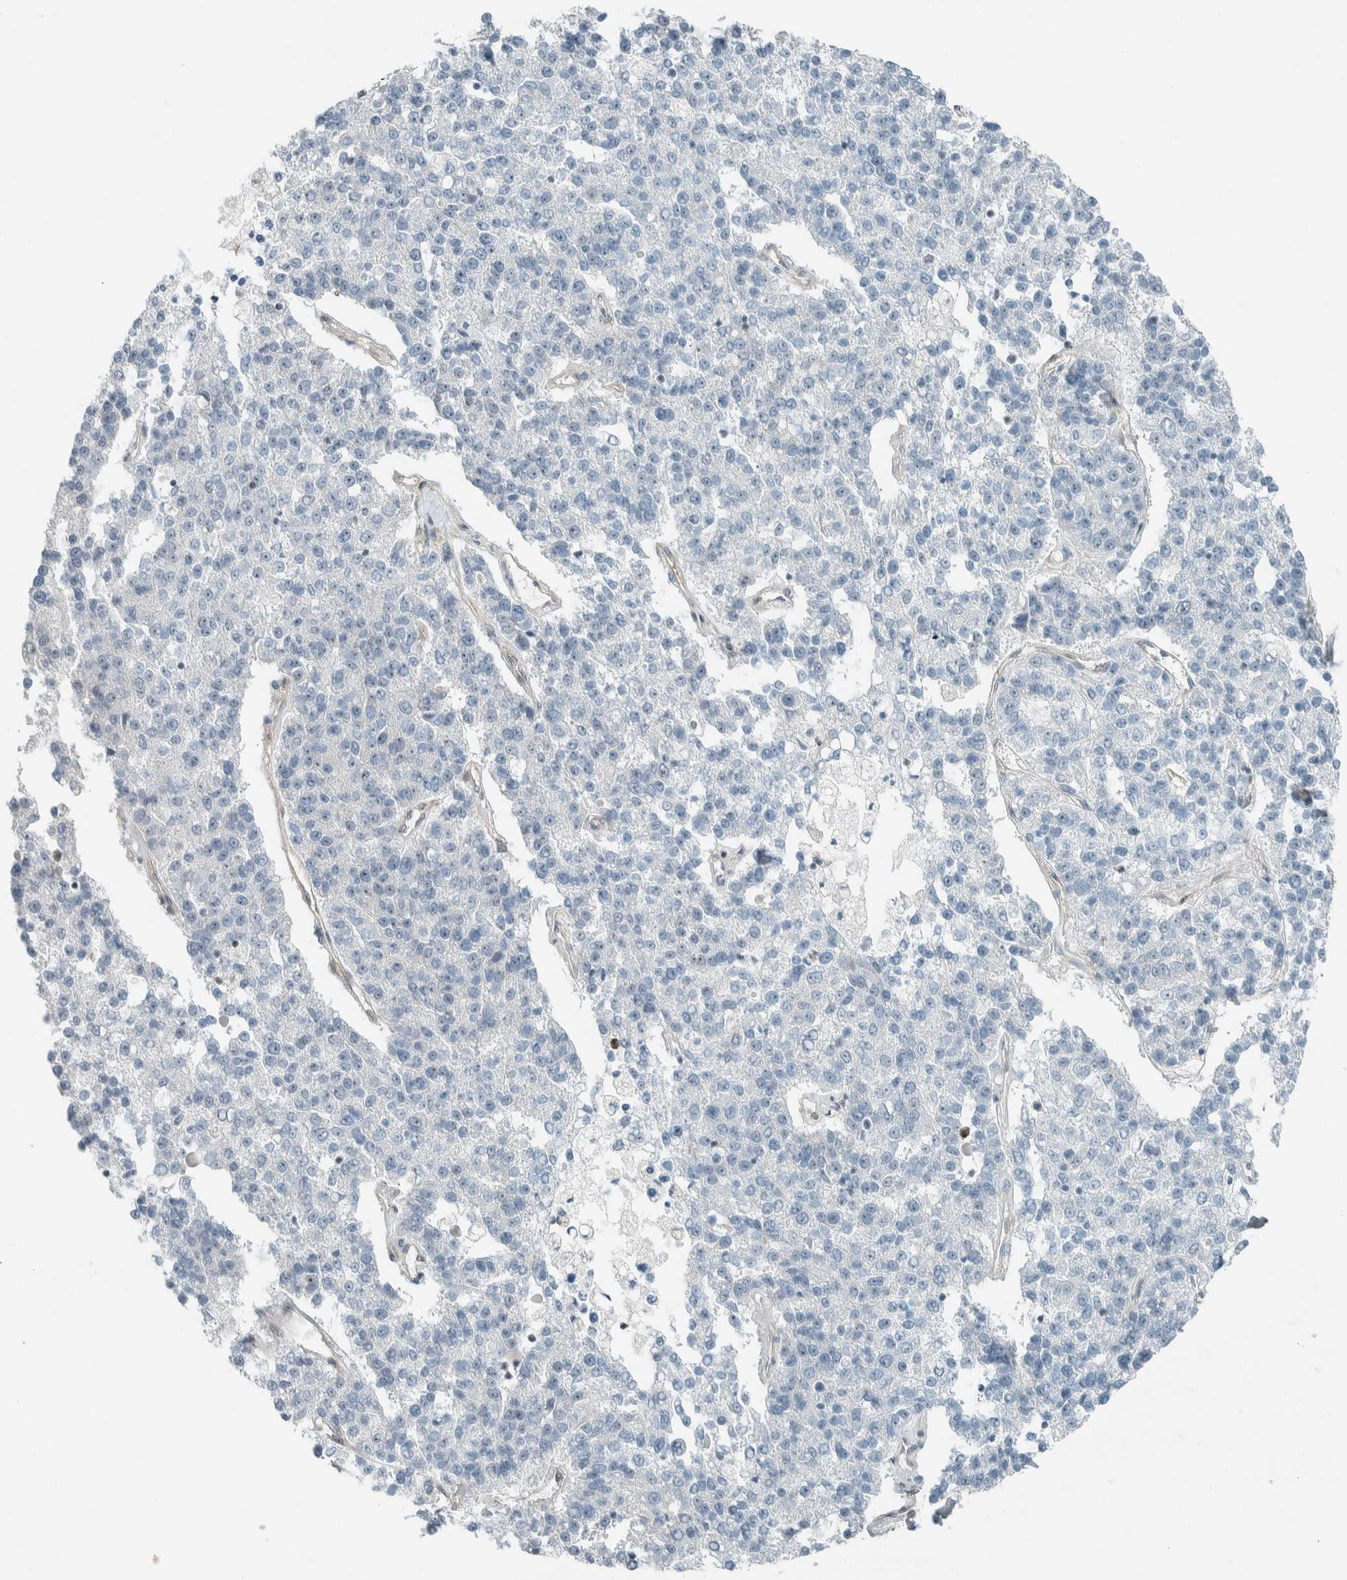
{"staining": {"intensity": "negative", "quantity": "none", "location": "none"}, "tissue": "pancreatic cancer", "cell_type": "Tumor cells", "image_type": "cancer", "snomed": [{"axis": "morphology", "description": "Adenocarcinoma, NOS"}, {"axis": "topography", "description": "Pancreas"}], "caption": "Micrograph shows no significant protein staining in tumor cells of pancreatic cancer (adenocarcinoma).", "gene": "NIBAN2", "patient": {"sex": "female", "age": 61}}